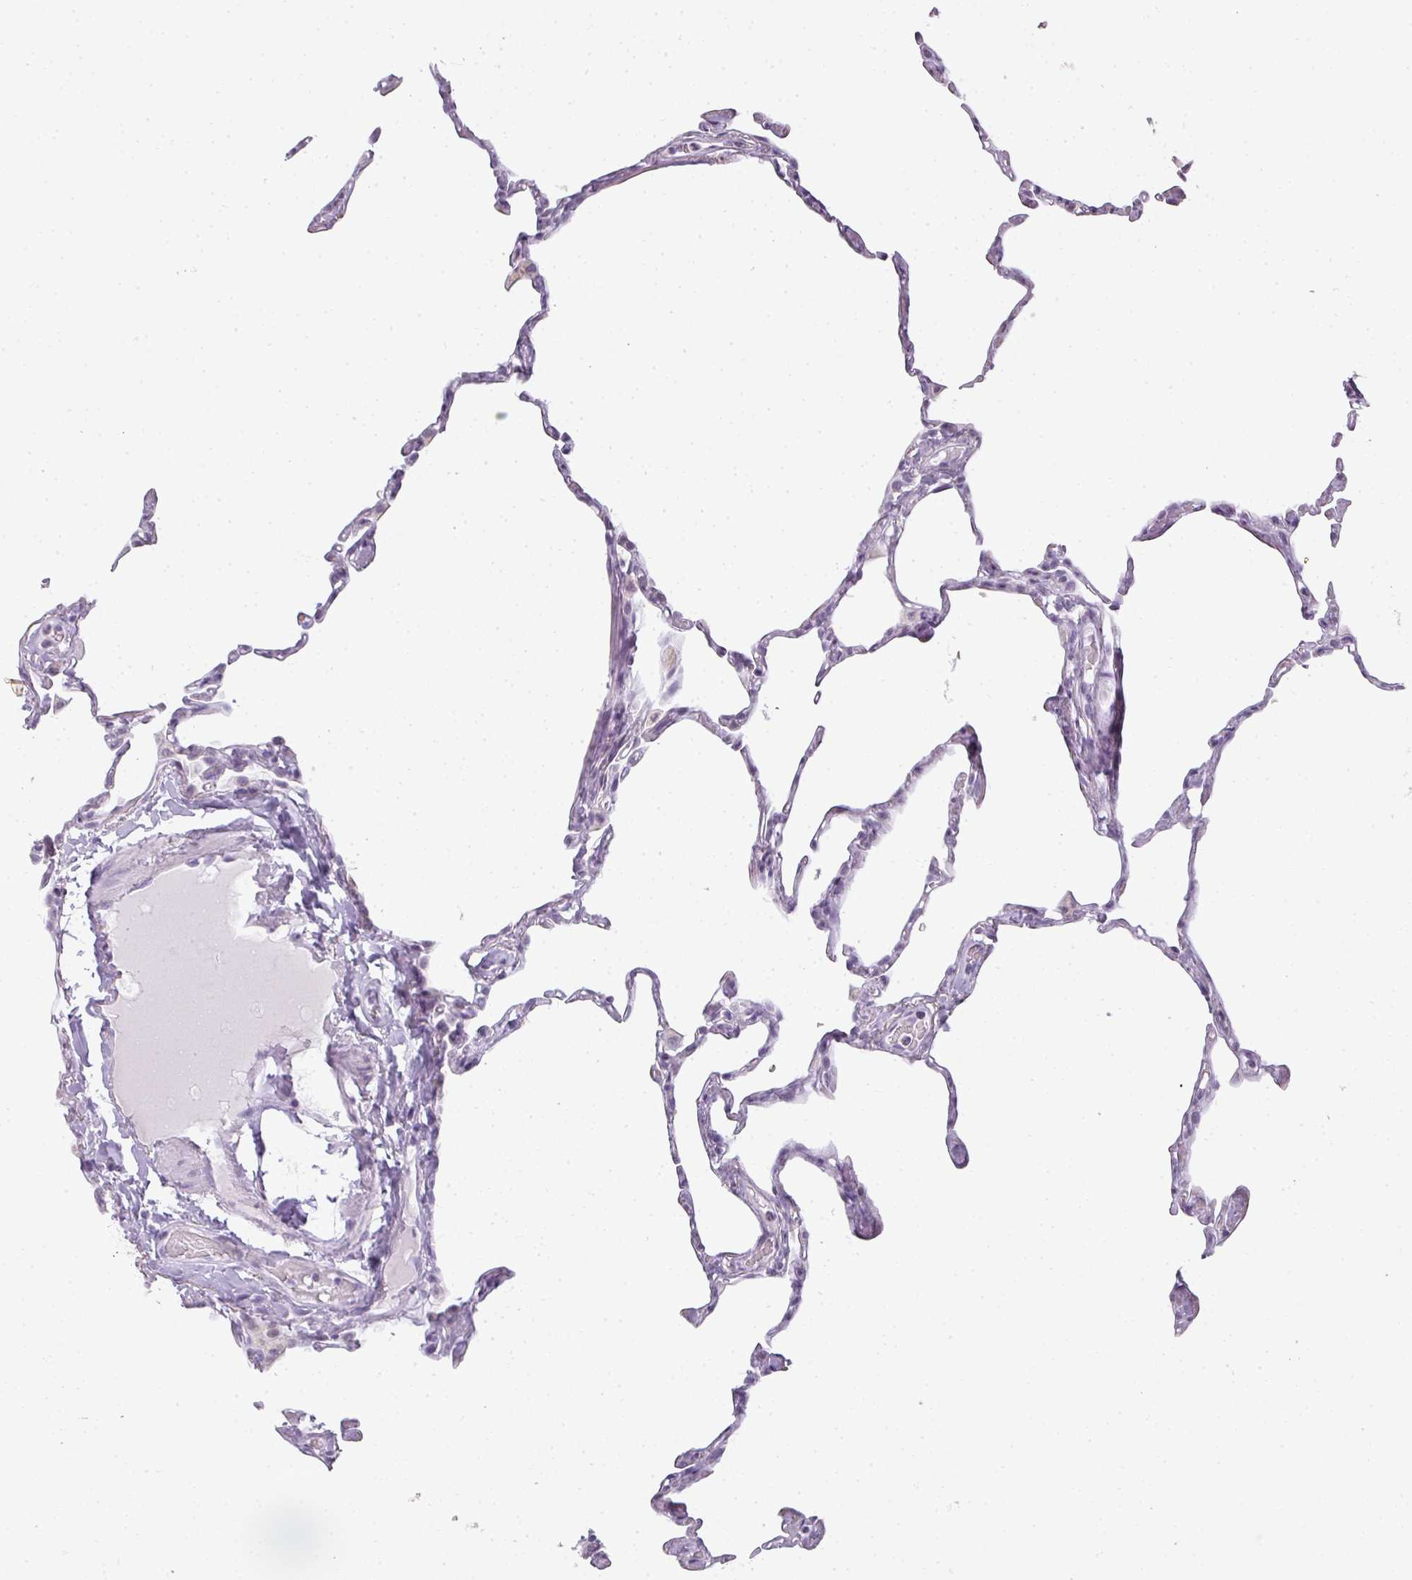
{"staining": {"intensity": "negative", "quantity": "none", "location": "none"}, "tissue": "lung", "cell_type": "Alveolar cells", "image_type": "normal", "snomed": [{"axis": "morphology", "description": "Normal tissue, NOS"}, {"axis": "topography", "description": "Lung"}], "caption": "Human lung stained for a protein using immunohistochemistry displays no staining in alveolar cells.", "gene": "RBMY1A1", "patient": {"sex": "male", "age": 65}}